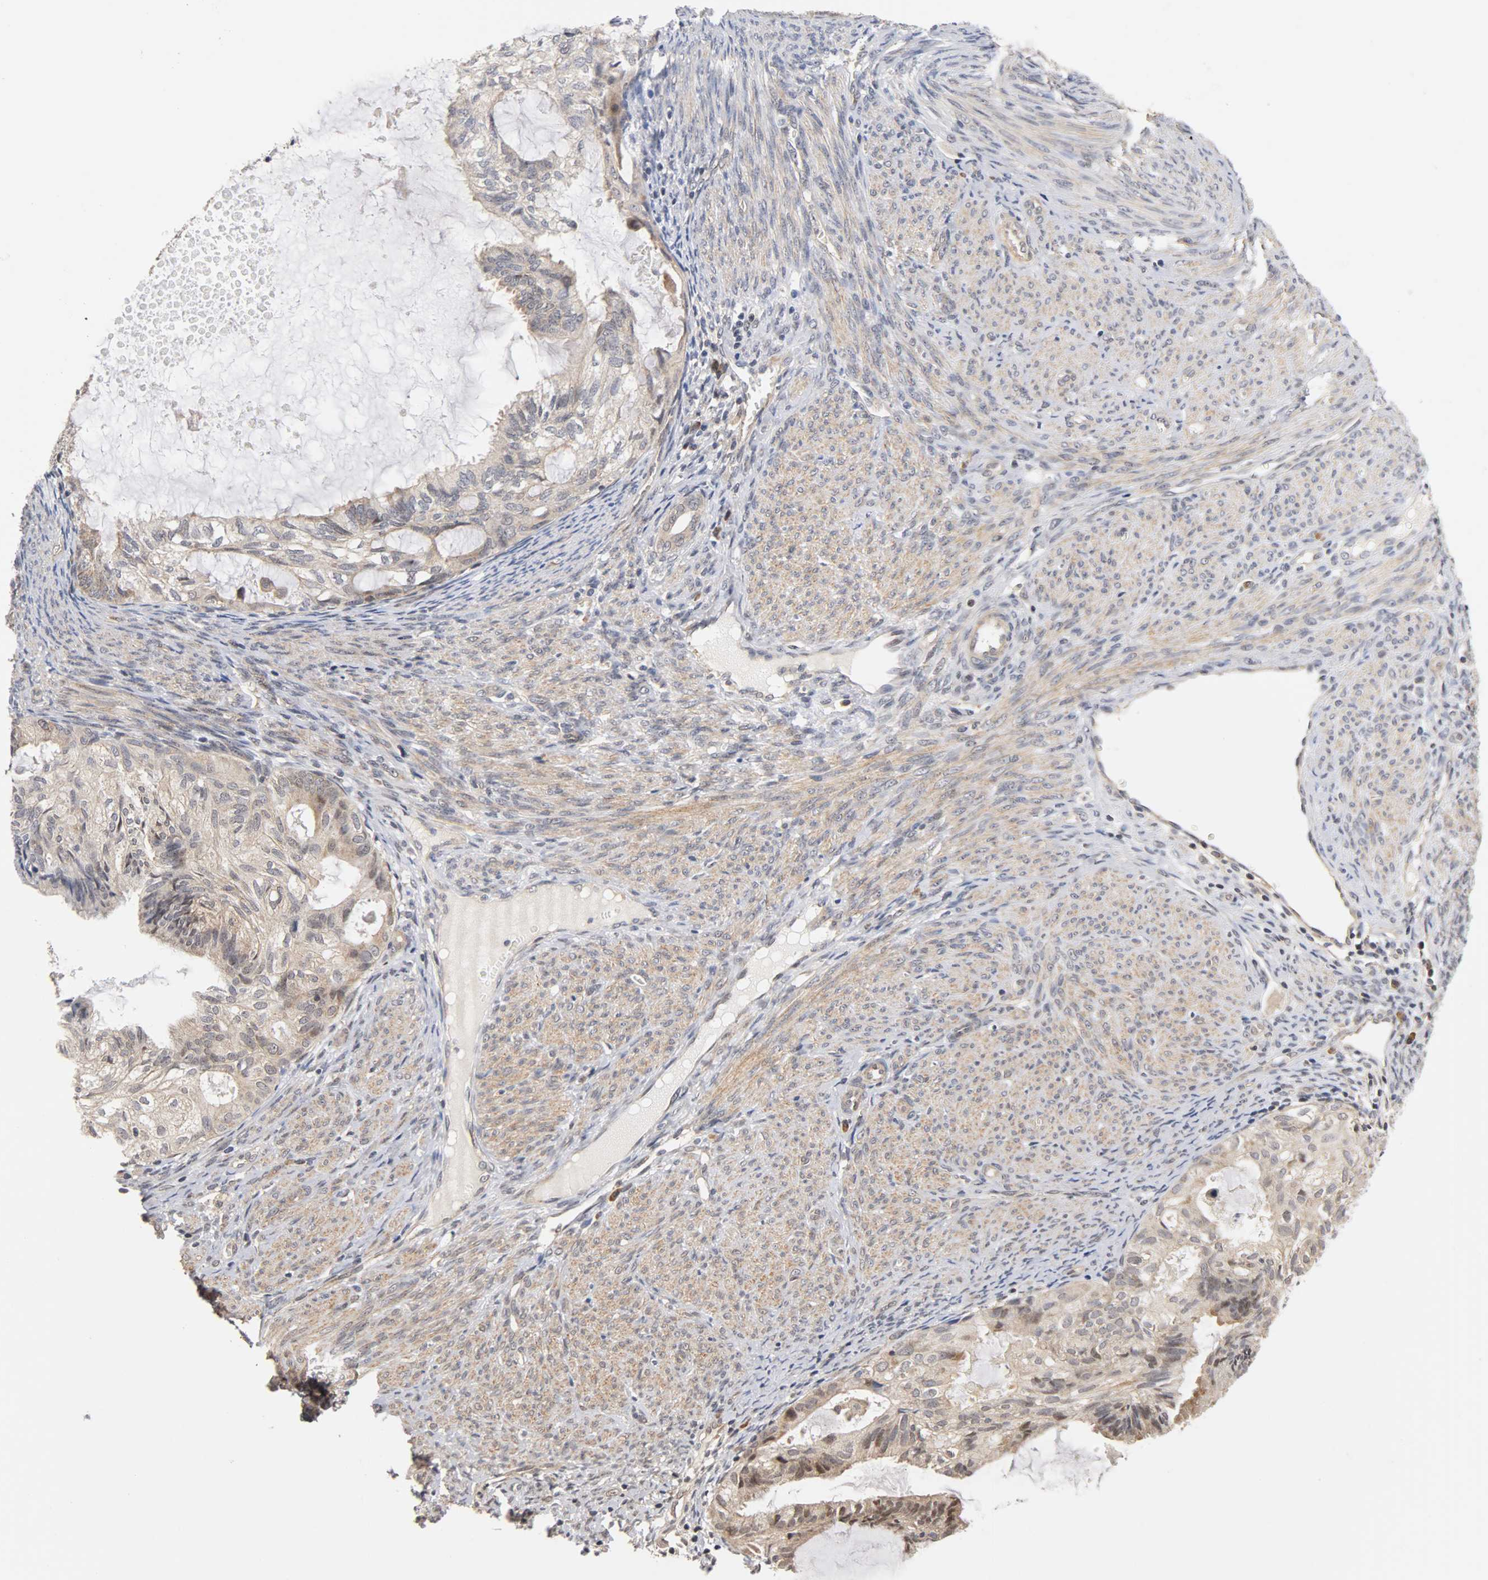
{"staining": {"intensity": "weak", "quantity": "25%-75%", "location": "cytoplasmic/membranous"}, "tissue": "cervical cancer", "cell_type": "Tumor cells", "image_type": "cancer", "snomed": [{"axis": "morphology", "description": "Normal tissue, NOS"}, {"axis": "morphology", "description": "Adenocarcinoma, NOS"}, {"axis": "topography", "description": "Cervix"}, {"axis": "topography", "description": "Endometrium"}], "caption": "The histopathology image exhibits immunohistochemical staining of adenocarcinoma (cervical). There is weak cytoplasmic/membranous staining is seen in approximately 25%-75% of tumor cells. (DAB = brown stain, brightfield microscopy at high magnification).", "gene": "UBE2M", "patient": {"sex": "female", "age": 86}}